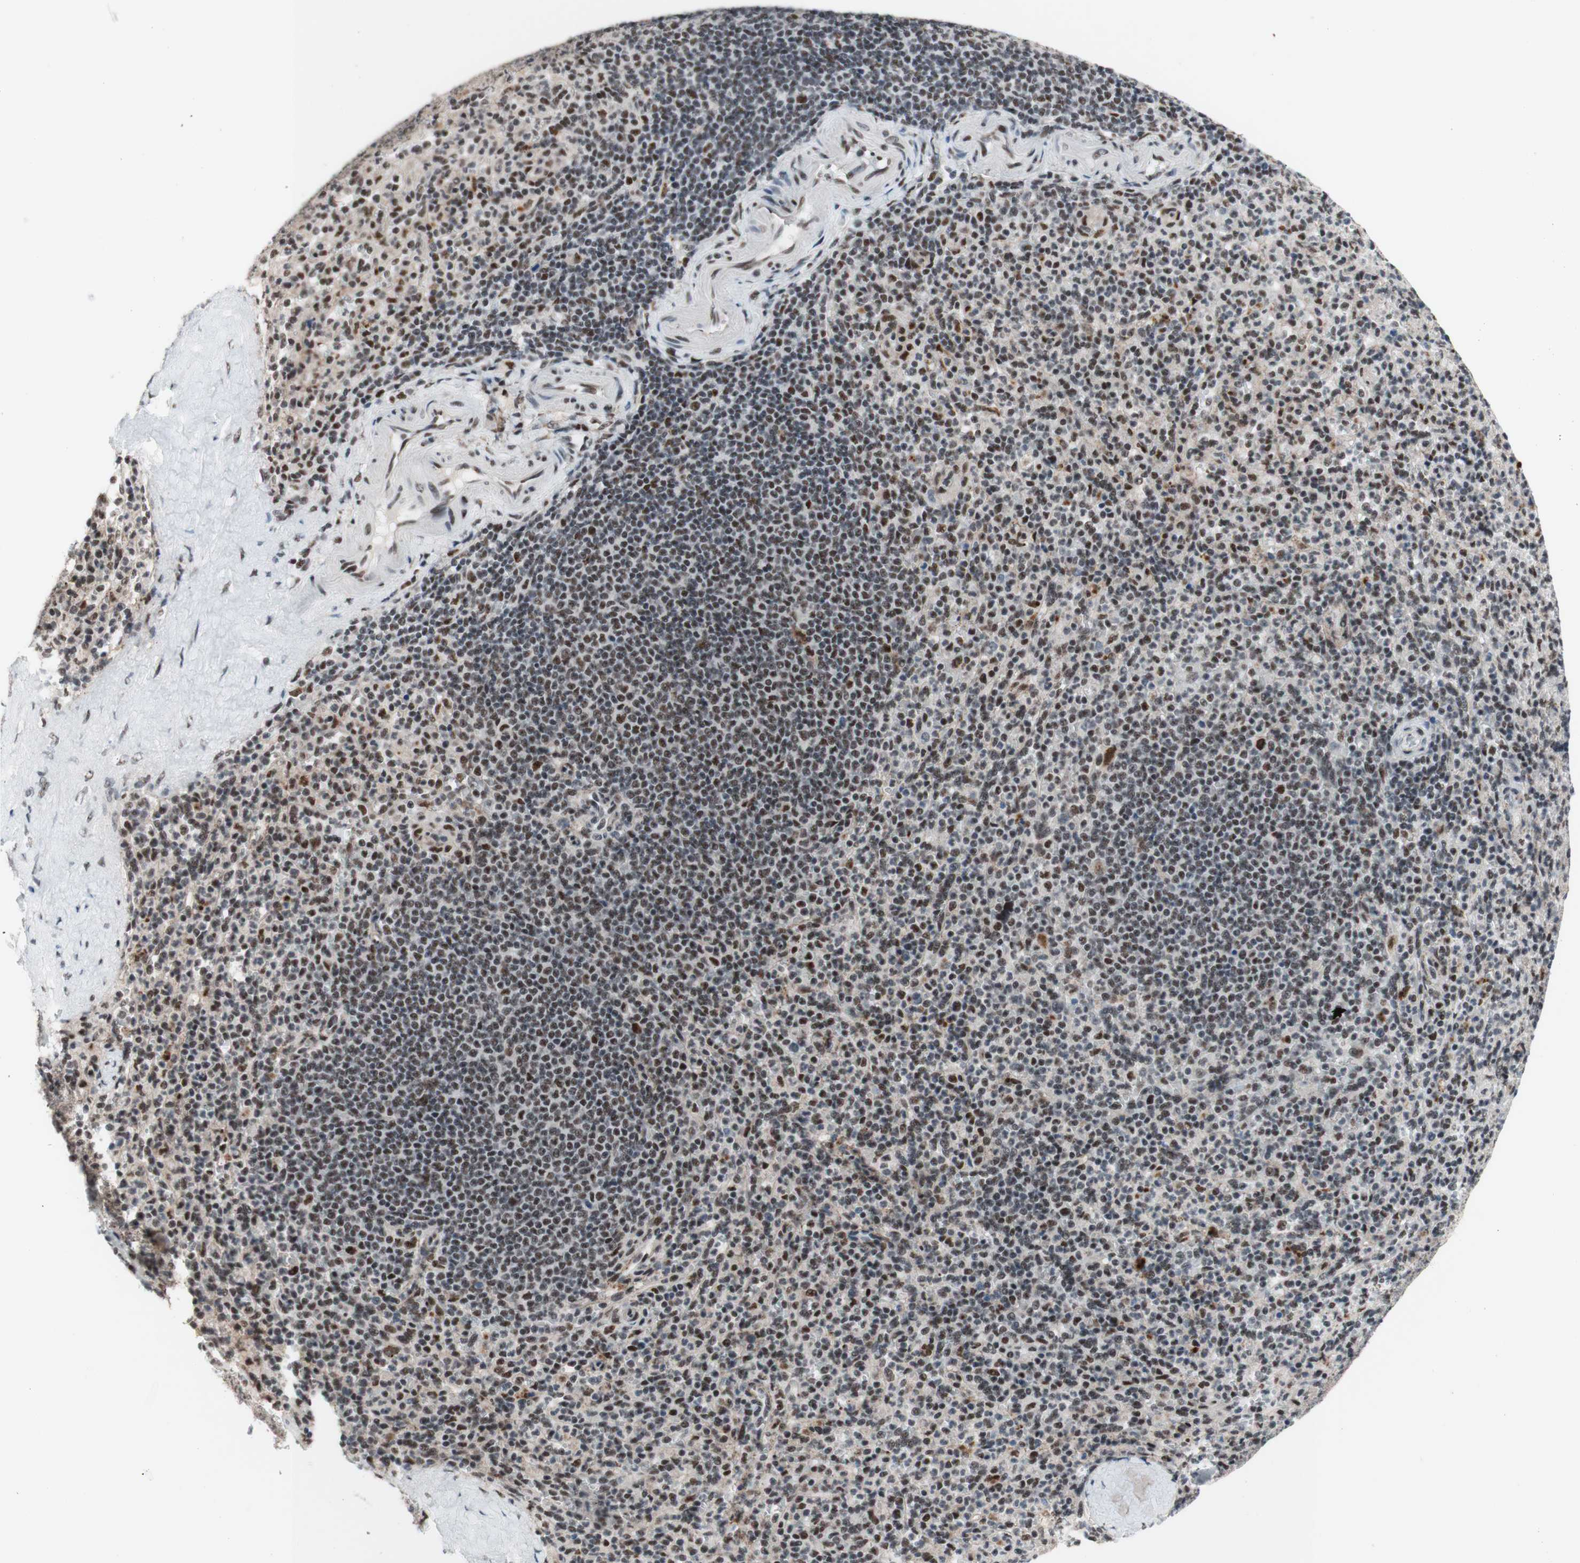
{"staining": {"intensity": "strong", "quantity": "25%-75%", "location": "nuclear"}, "tissue": "spleen", "cell_type": "Cells in red pulp", "image_type": "normal", "snomed": [{"axis": "morphology", "description": "Normal tissue, NOS"}, {"axis": "topography", "description": "Spleen"}], "caption": "This is an image of immunohistochemistry staining of benign spleen, which shows strong staining in the nuclear of cells in red pulp.", "gene": "PRPF19", "patient": {"sex": "male", "age": 36}}